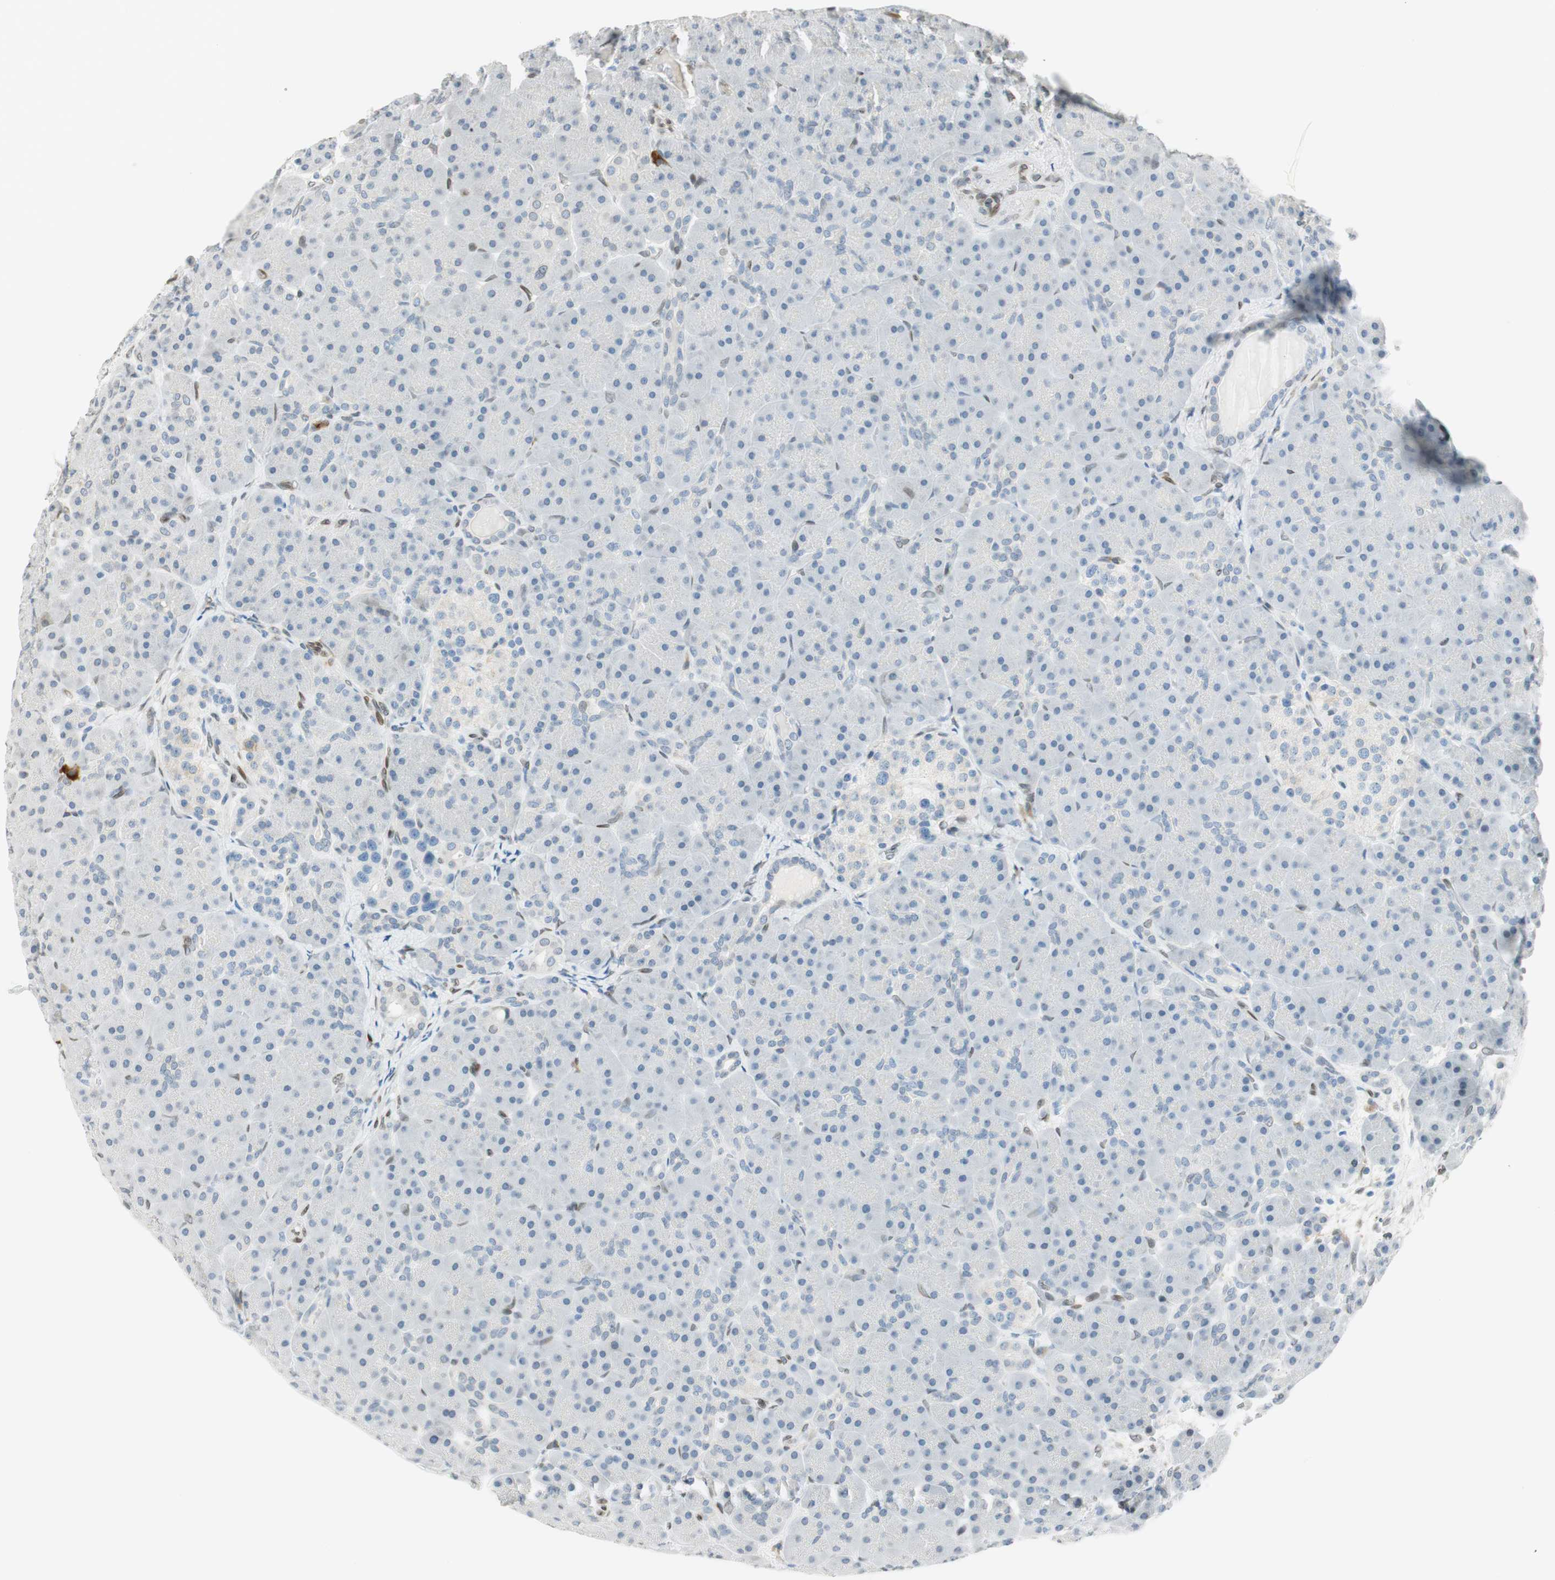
{"staining": {"intensity": "negative", "quantity": "none", "location": "none"}, "tissue": "pancreas", "cell_type": "Exocrine glandular cells", "image_type": "normal", "snomed": [{"axis": "morphology", "description": "Normal tissue, NOS"}, {"axis": "topography", "description": "Pancreas"}], "caption": "Micrograph shows no protein expression in exocrine glandular cells of normal pancreas. The staining was performed using DAB (3,3'-diaminobenzidine) to visualize the protein expression in brown, while the nuclei were stained in blue with hematoxylin (Magnification: 20x).", "gene": "TMEM260", "patient": {"sex": "male", "age": 66}}